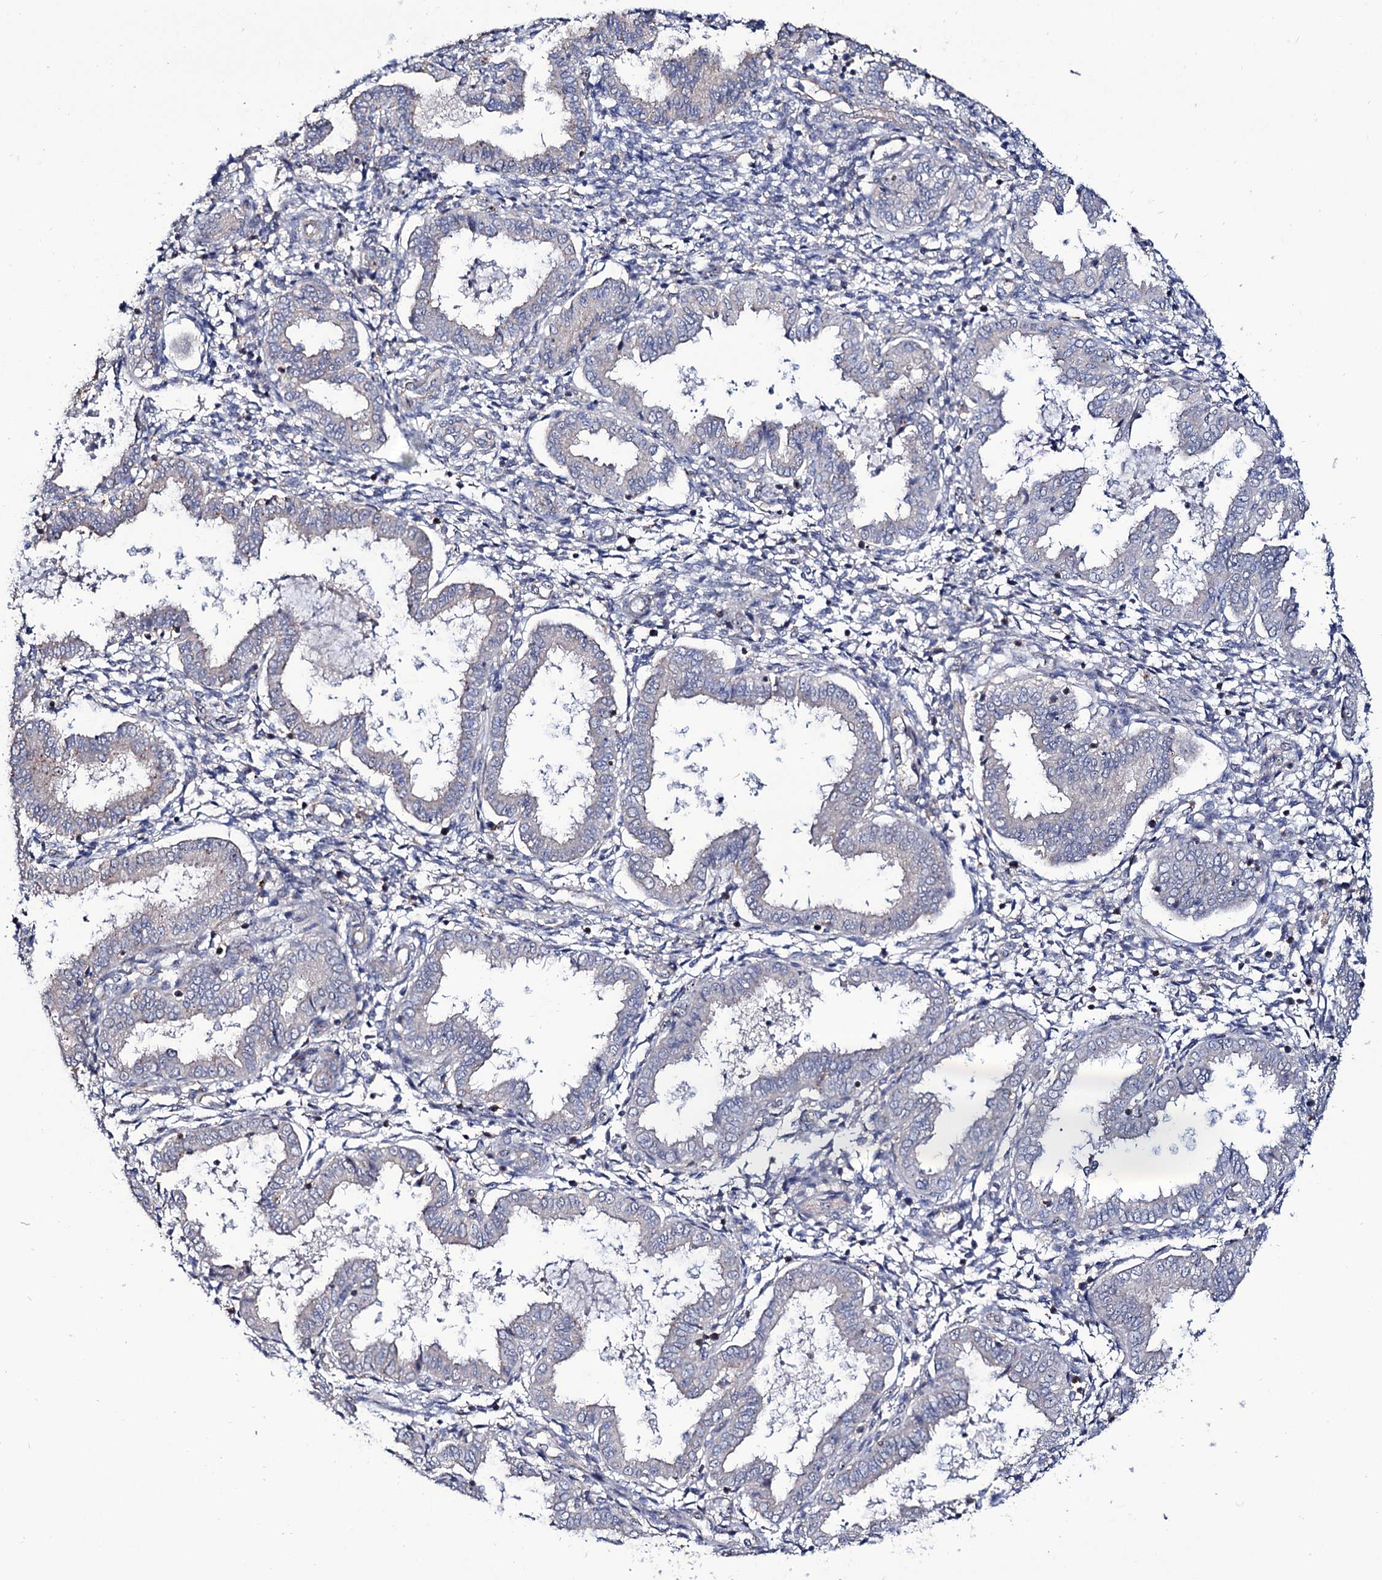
{"staining": {"intensity": "negative", "quantity": "none", "location": "none"}, "tissue": "endometrium", "cell_type": "Cells in endometrial stroma", "image_type": "normal", "snomed": [{"axis": "morphology", "description": "Normal tissue, NOS"}, {"axis": "topography", "description": "Endometrium"}], "caption": "Human endometrium stained for a protein using immunohistochemistry exhibits no staining in cells in endometrial stroma.", "gene": "SEC24A", "patient": {"sex": "female", "age": 33}}